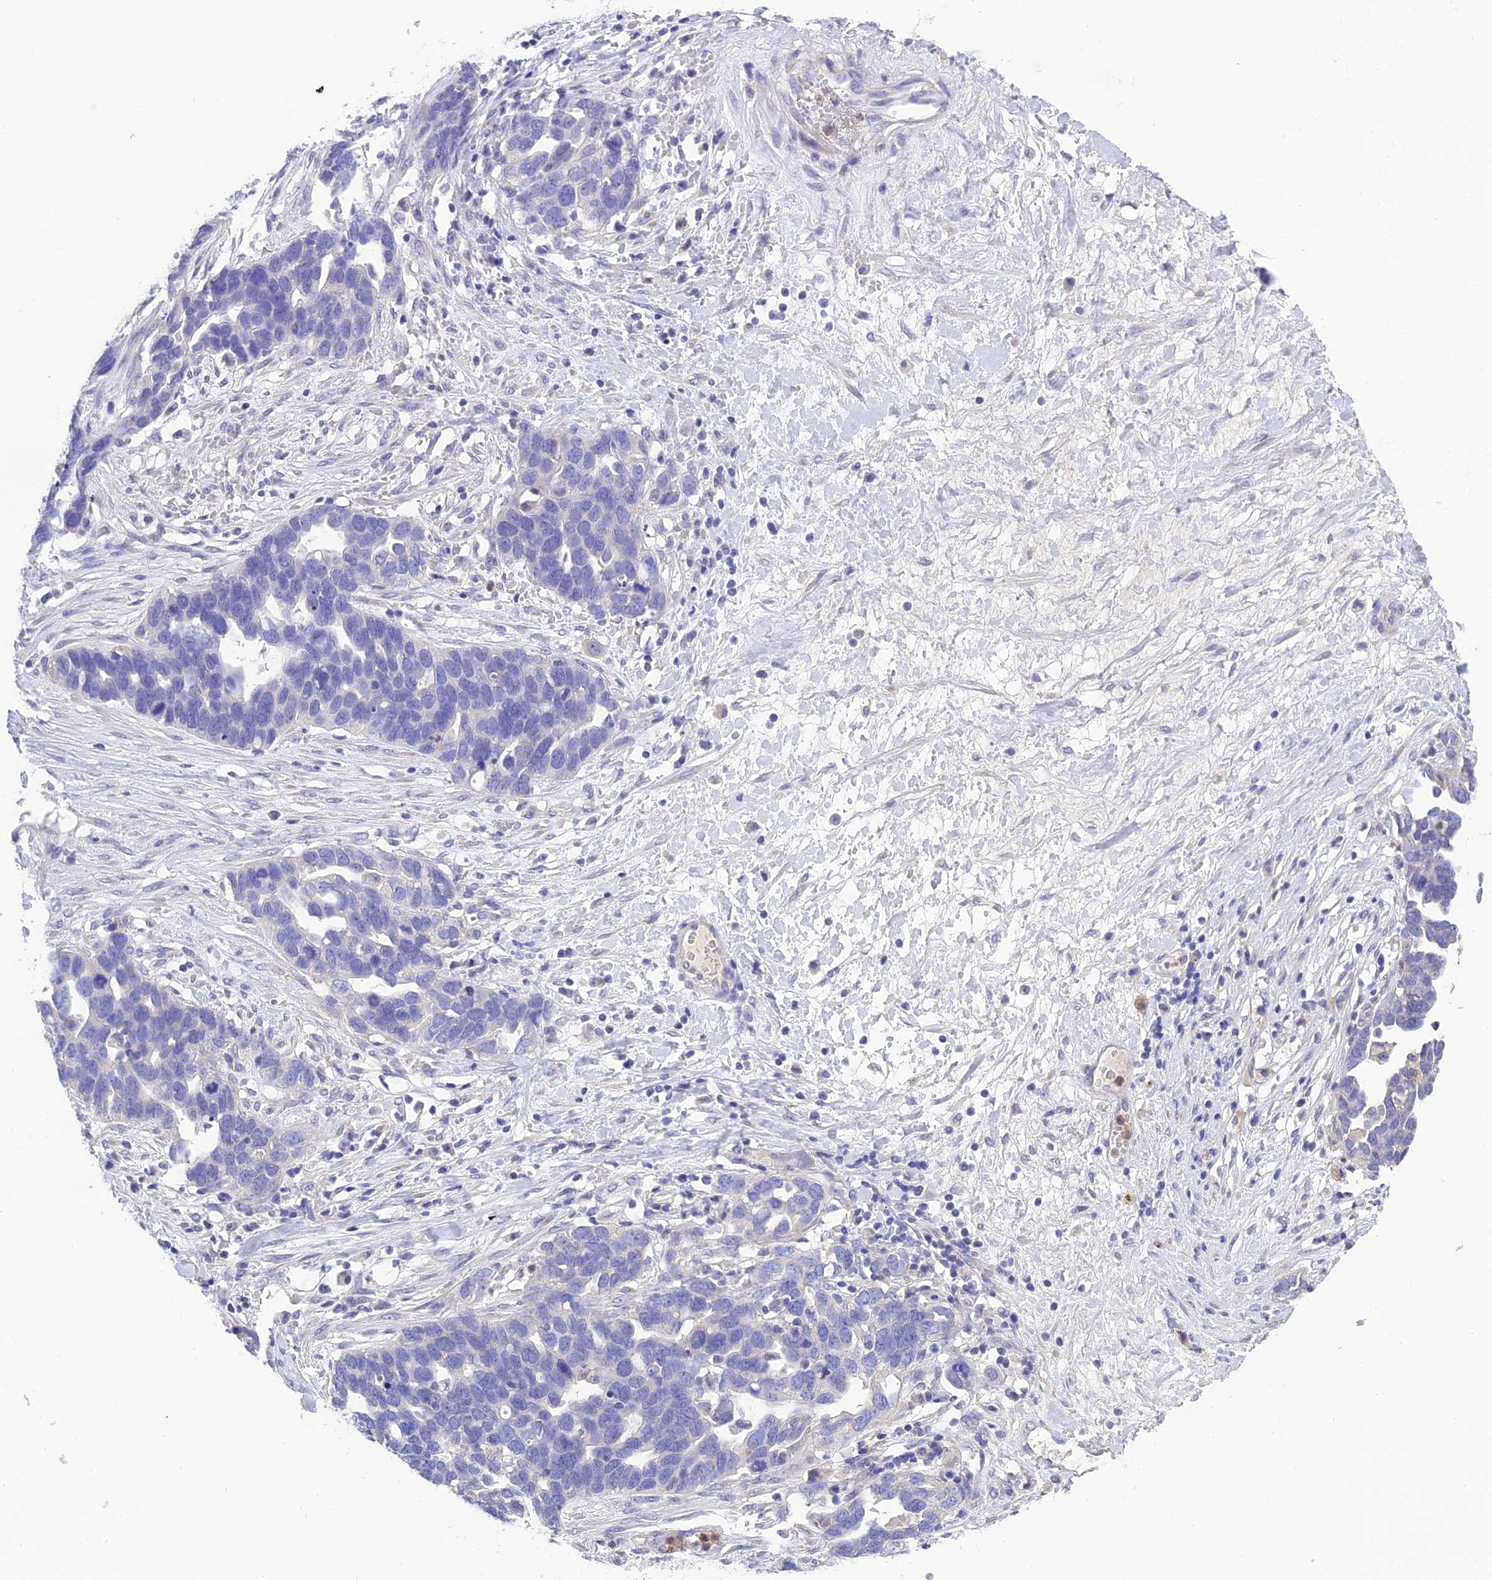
{"staining": {"intensity": "negative", "quantity": "none", "location": "none"}, "tissue": "ovarian cancer", "cell_type": "Tumor cells", "image_type": "cancer", "snomed": [{"axis": "morphology", "description": "Cystadenocarcinoma, serous, NOS"}, {"axis": "topography", "description": "Ovary"}], "caption": "Photomicrograph shows no significant protein expression in tumor cells of ovarian cancer. (IHC, brightfield microscopy, high magnification).", "gene": "KIAA0408", "patient": {"sex": "female", "age": 54}}